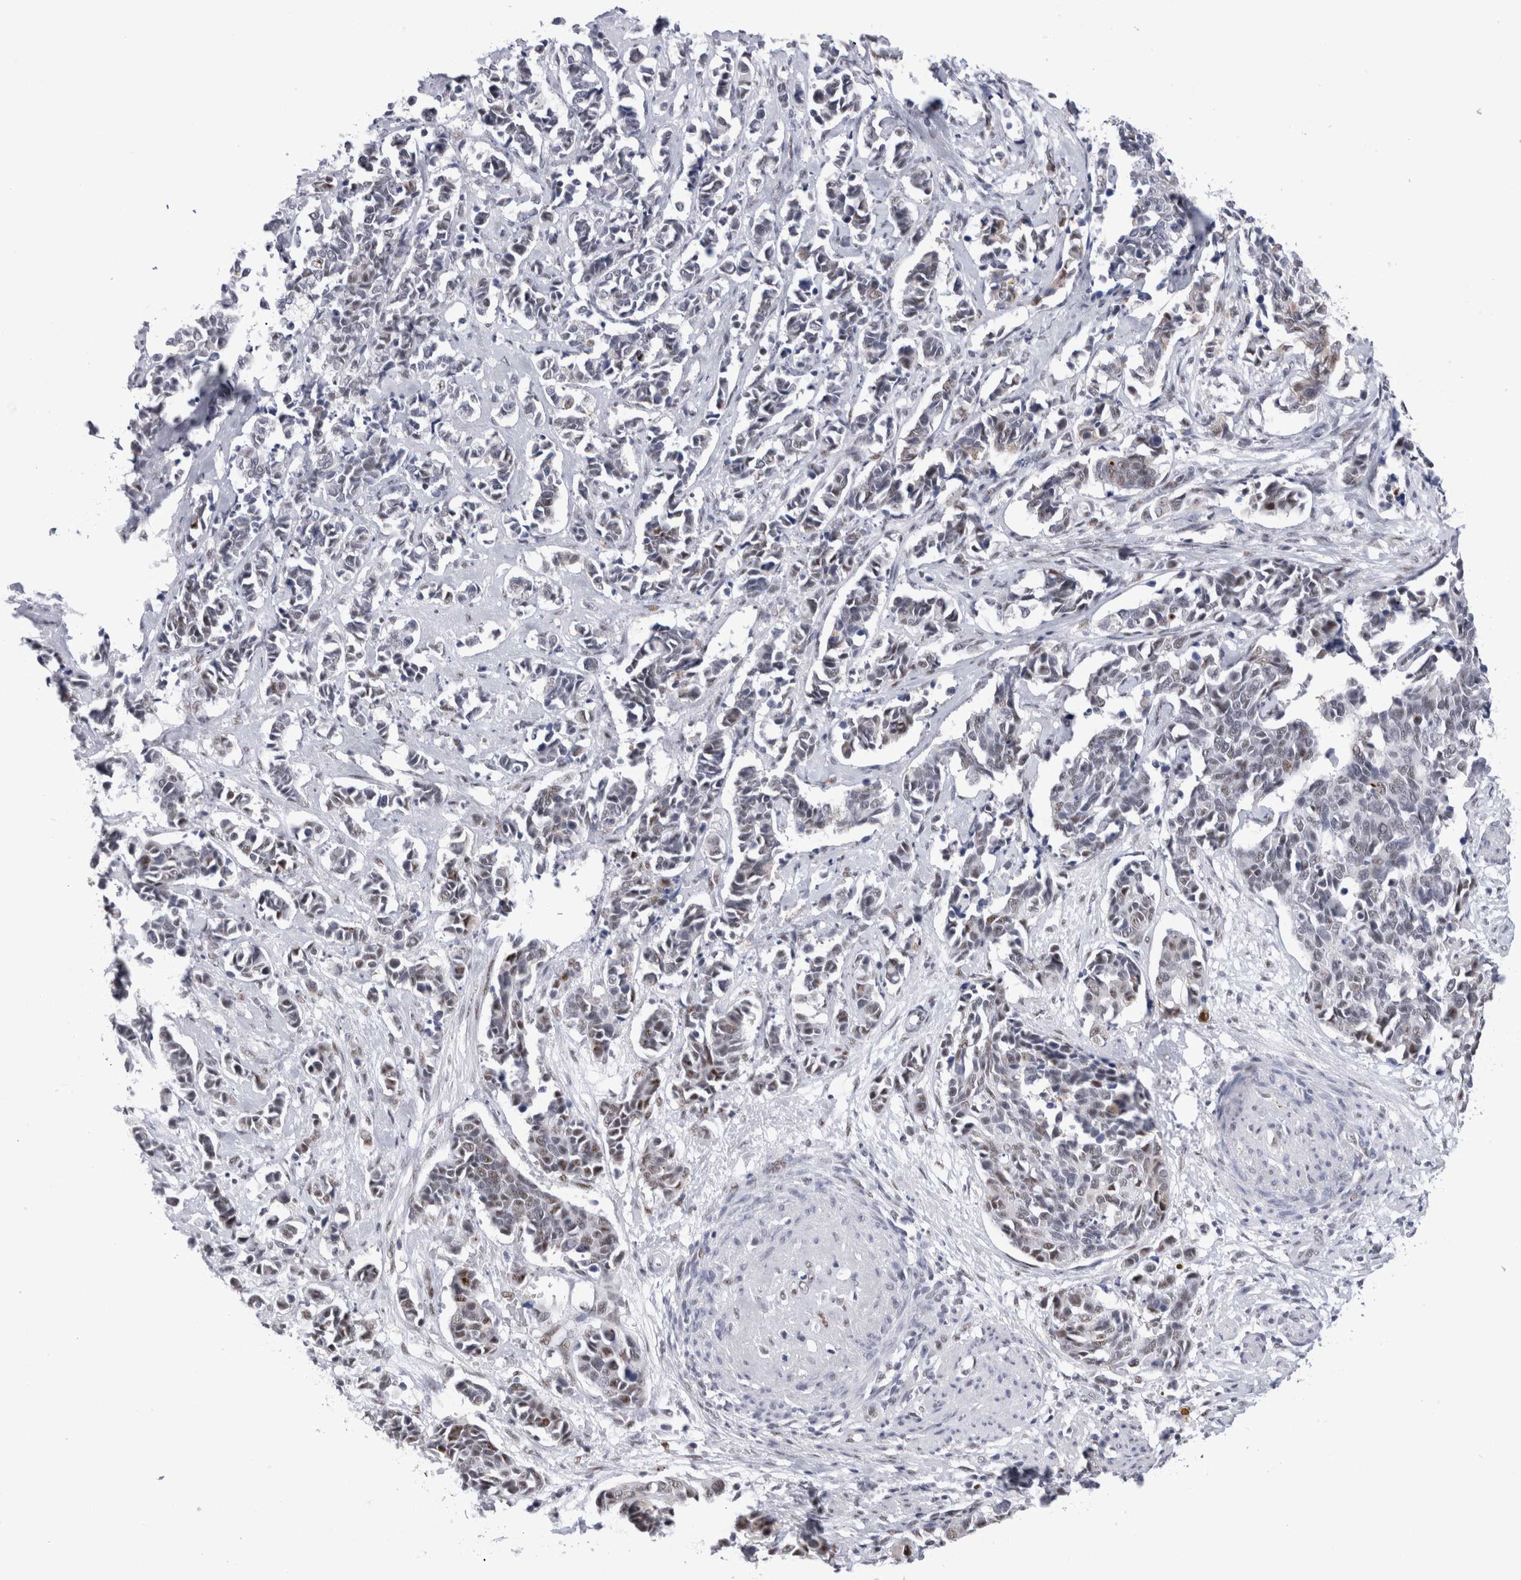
{"staining": {"intensity": "moderate", "quantity": "<25%", "location": "nuclear"}, "tissue": "cervical cancer", "cell_type": "Tumor cells", "image_type": "cancer", "snomed": [{"axis": "morphology", "description": "Normal tissue, NOS"}, {"axis": "morphology", "description": "Squamous cell carcinoma, NOS"}, {"axis": "topography", "description": "Cervix"}], "caption": "Immunohistochemistry (IHC) of human cervical squamous cell carcinoma displays low levels of moderate nuclear staining in about <25% of tumor cells.", "gene": "RBM6", "patient": {"sex": "female", "age": 35}}